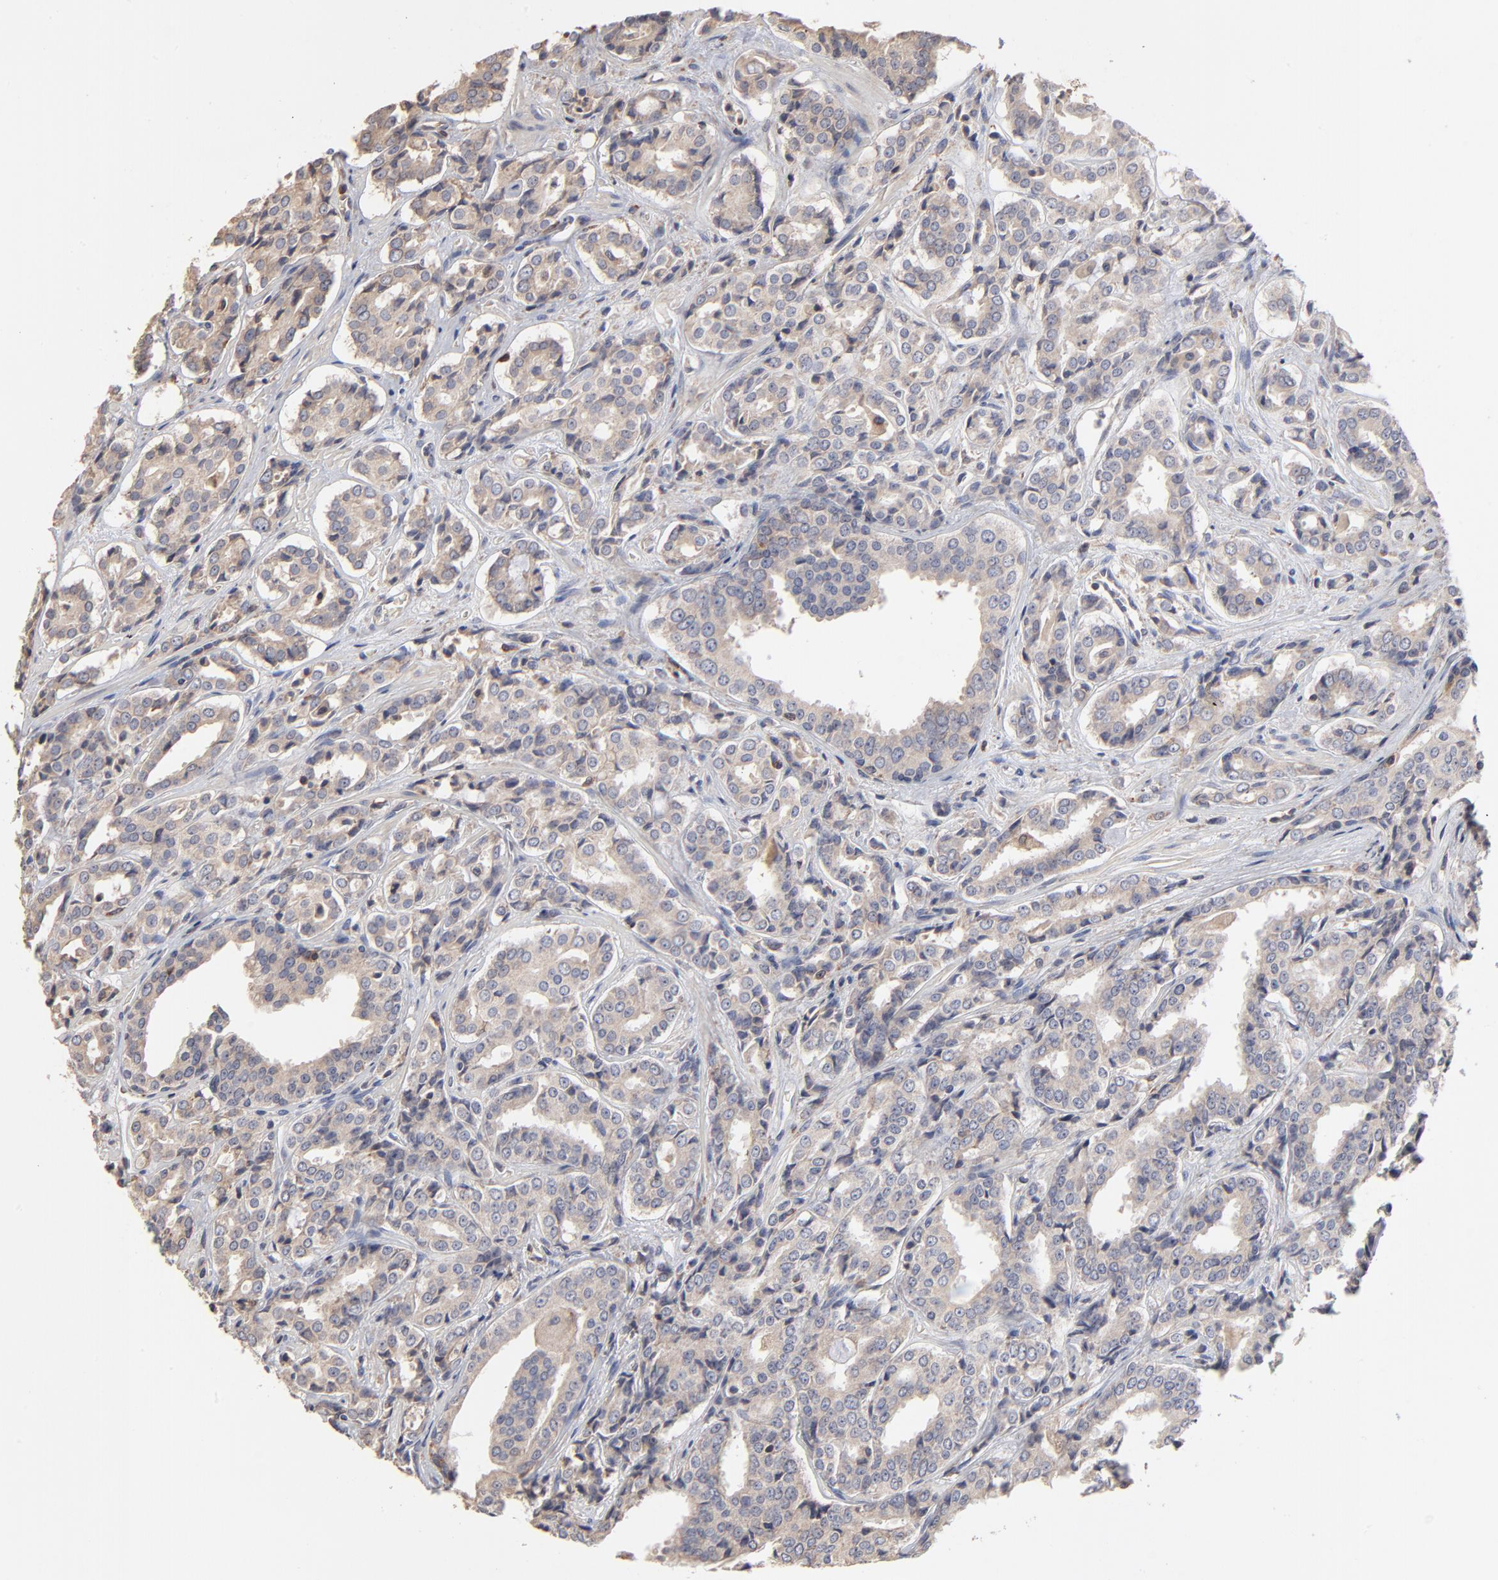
{"staining": {"intensity": "moderate", "quantity": ">75%", "location": "cytoplasmic/membranous"}, "tissue": "prostate cancer", "cell_type": "Tumor cells", "image_type": "cancer", "snomed": [{"axis": "morphology", "description": "Adenocarcinoma, Medium grade"}, {"axis": "topography", "description": "Prostate"}], "caption": "Tumor cells show moderate cytoplasmic/membranous staining in approximately >75% of cells in adenocarcinoma (medium-grade) (prostate). (IHC, brightfield microscopy, high magnification).", "gene": "RNF213", "patient": {"sex": "male", "age": 60}}